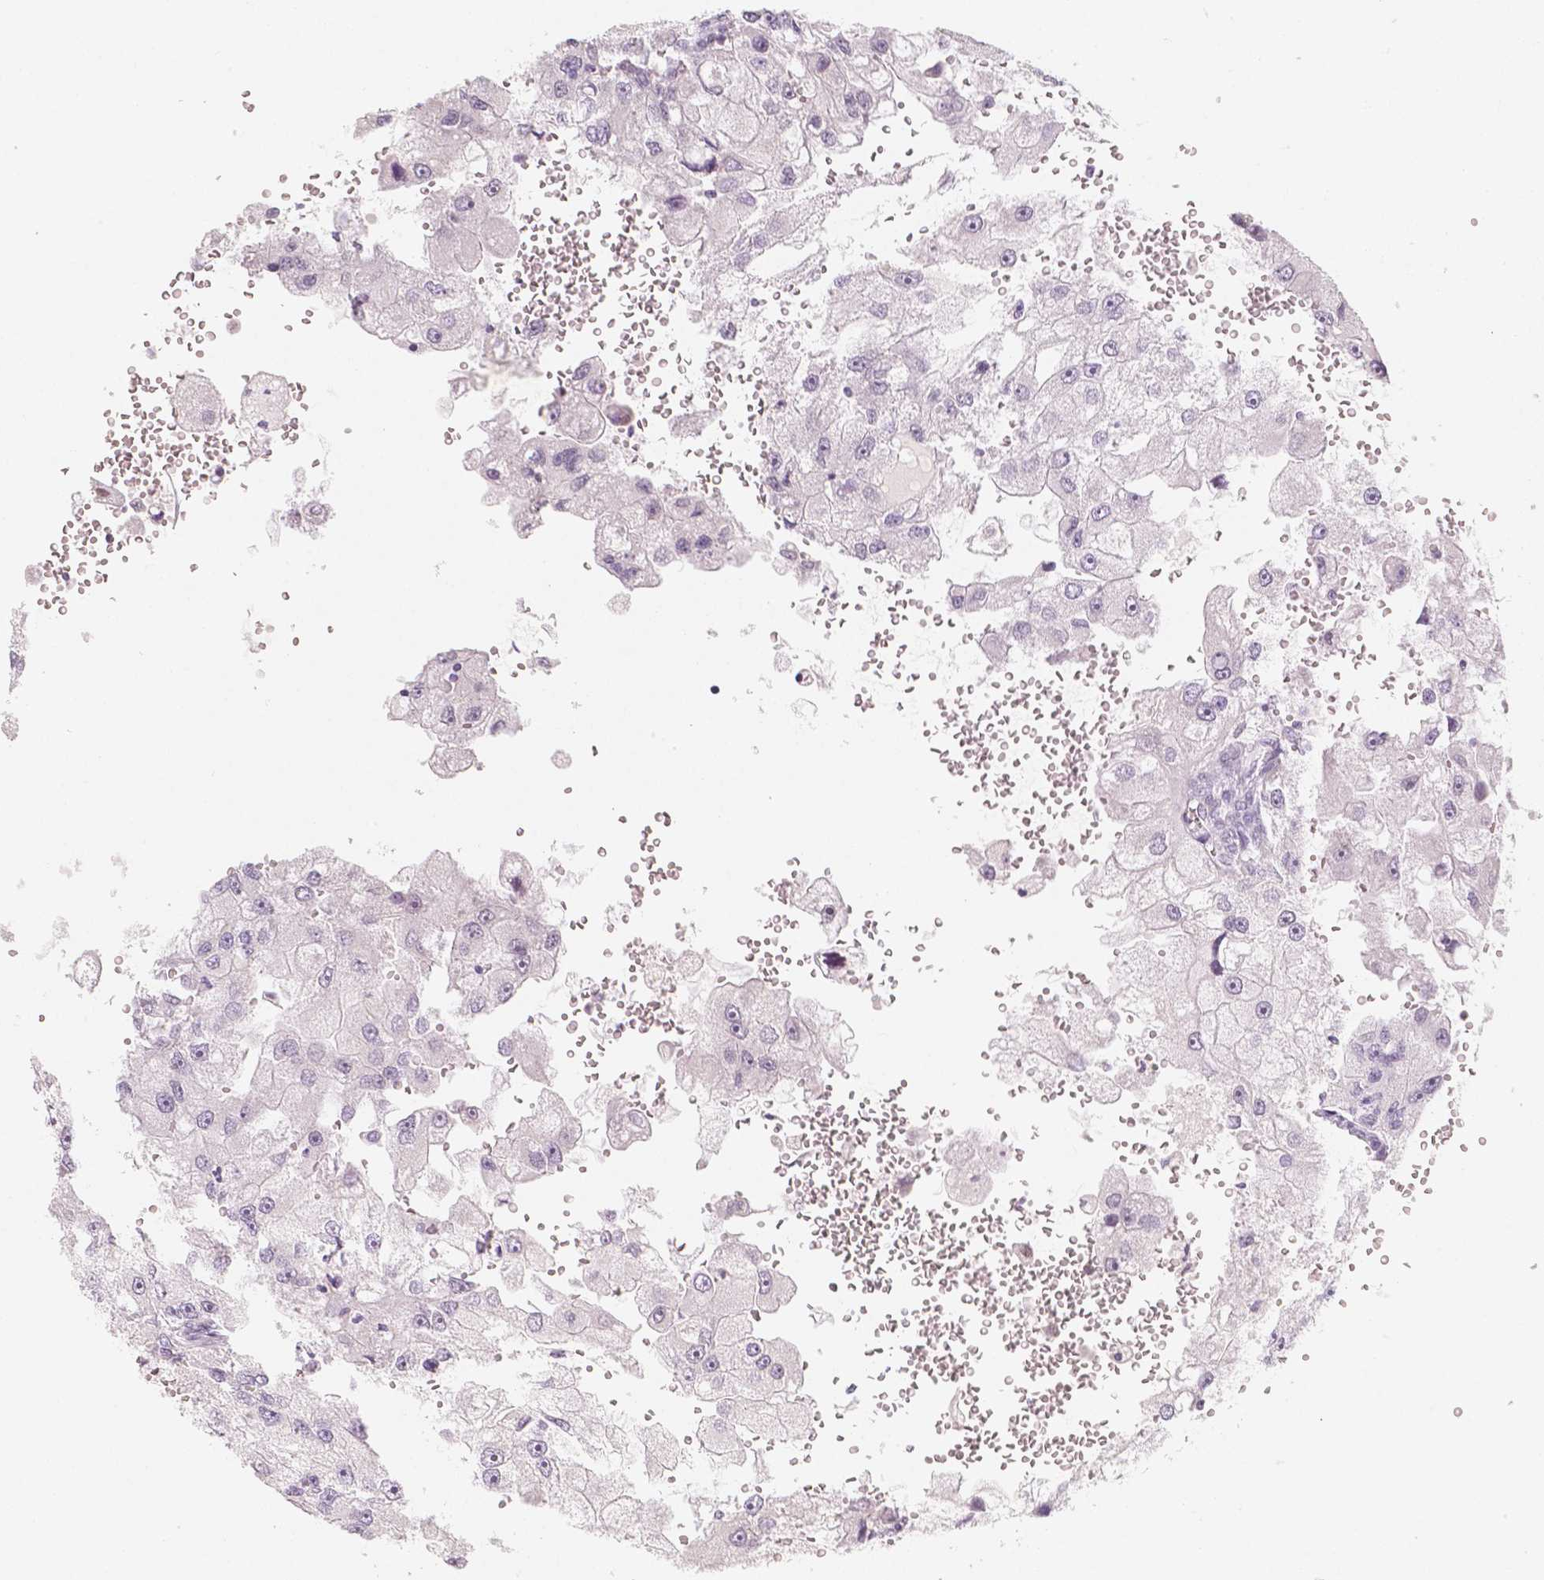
{"staining": {"intensity": "negative", "quantity": "none", "location": "none"}, "tissue": "renal cancer", "cell_type": "Tumor cells", "image_type": "cancer", "snomed": [{"axis": "morphology", "description": "Adenocarcinoma, NOS"}, {"axis": "topography", "description": "Kidney"}], "caption": "Histopathology image shows no significant protein positivity in tumor cells of adenocarcinoma (renal).", "gene": "KDM5B", "patient": {"sex": "male", "age": 63}}